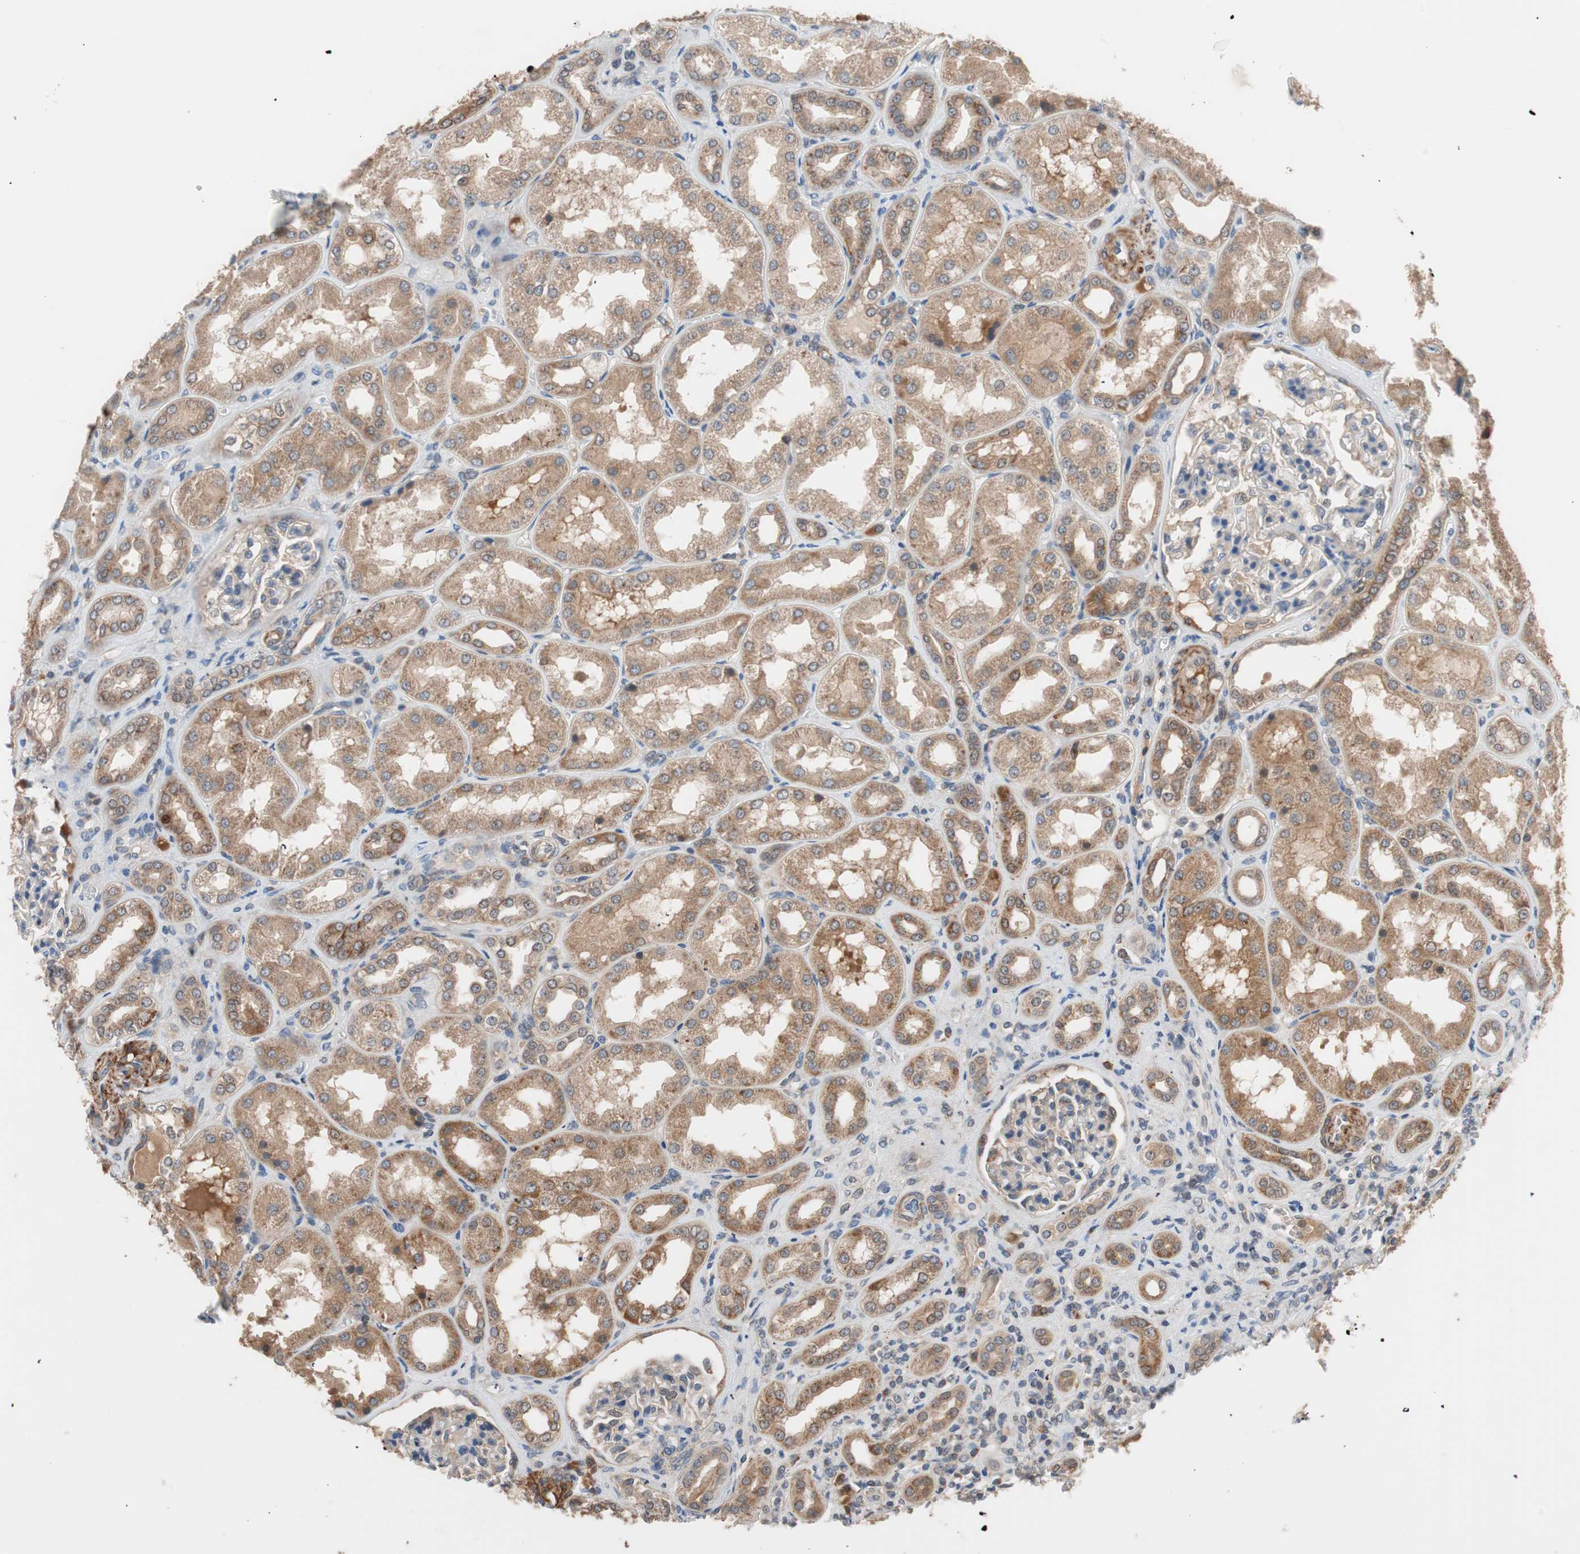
{"staining": {"intensity": "moderate", "quantity": ">75%", "location": "cytoplasmic/membranous"}, "tissue": "kidney", "cell_type": "Cells in glomeruli", "image_type": "normal", "snomed": [{"axis": "morphology", "description": "Normal tissue, NOS"}, {"axis": "topography", "description": "Kidney"}], "caption": "Immunohistochemistry (IHC) micrograph of unremarkable kidney: kidney stained using IHC exhibits medium levels of moderate protein expression localized specifically in the cytoplasmic/membranous of cells in glomeruli, appearing as a cytoplasmic/membranous brown color.", "gene": "HMBS", "patient": {"sex": "female", "age": 56}}